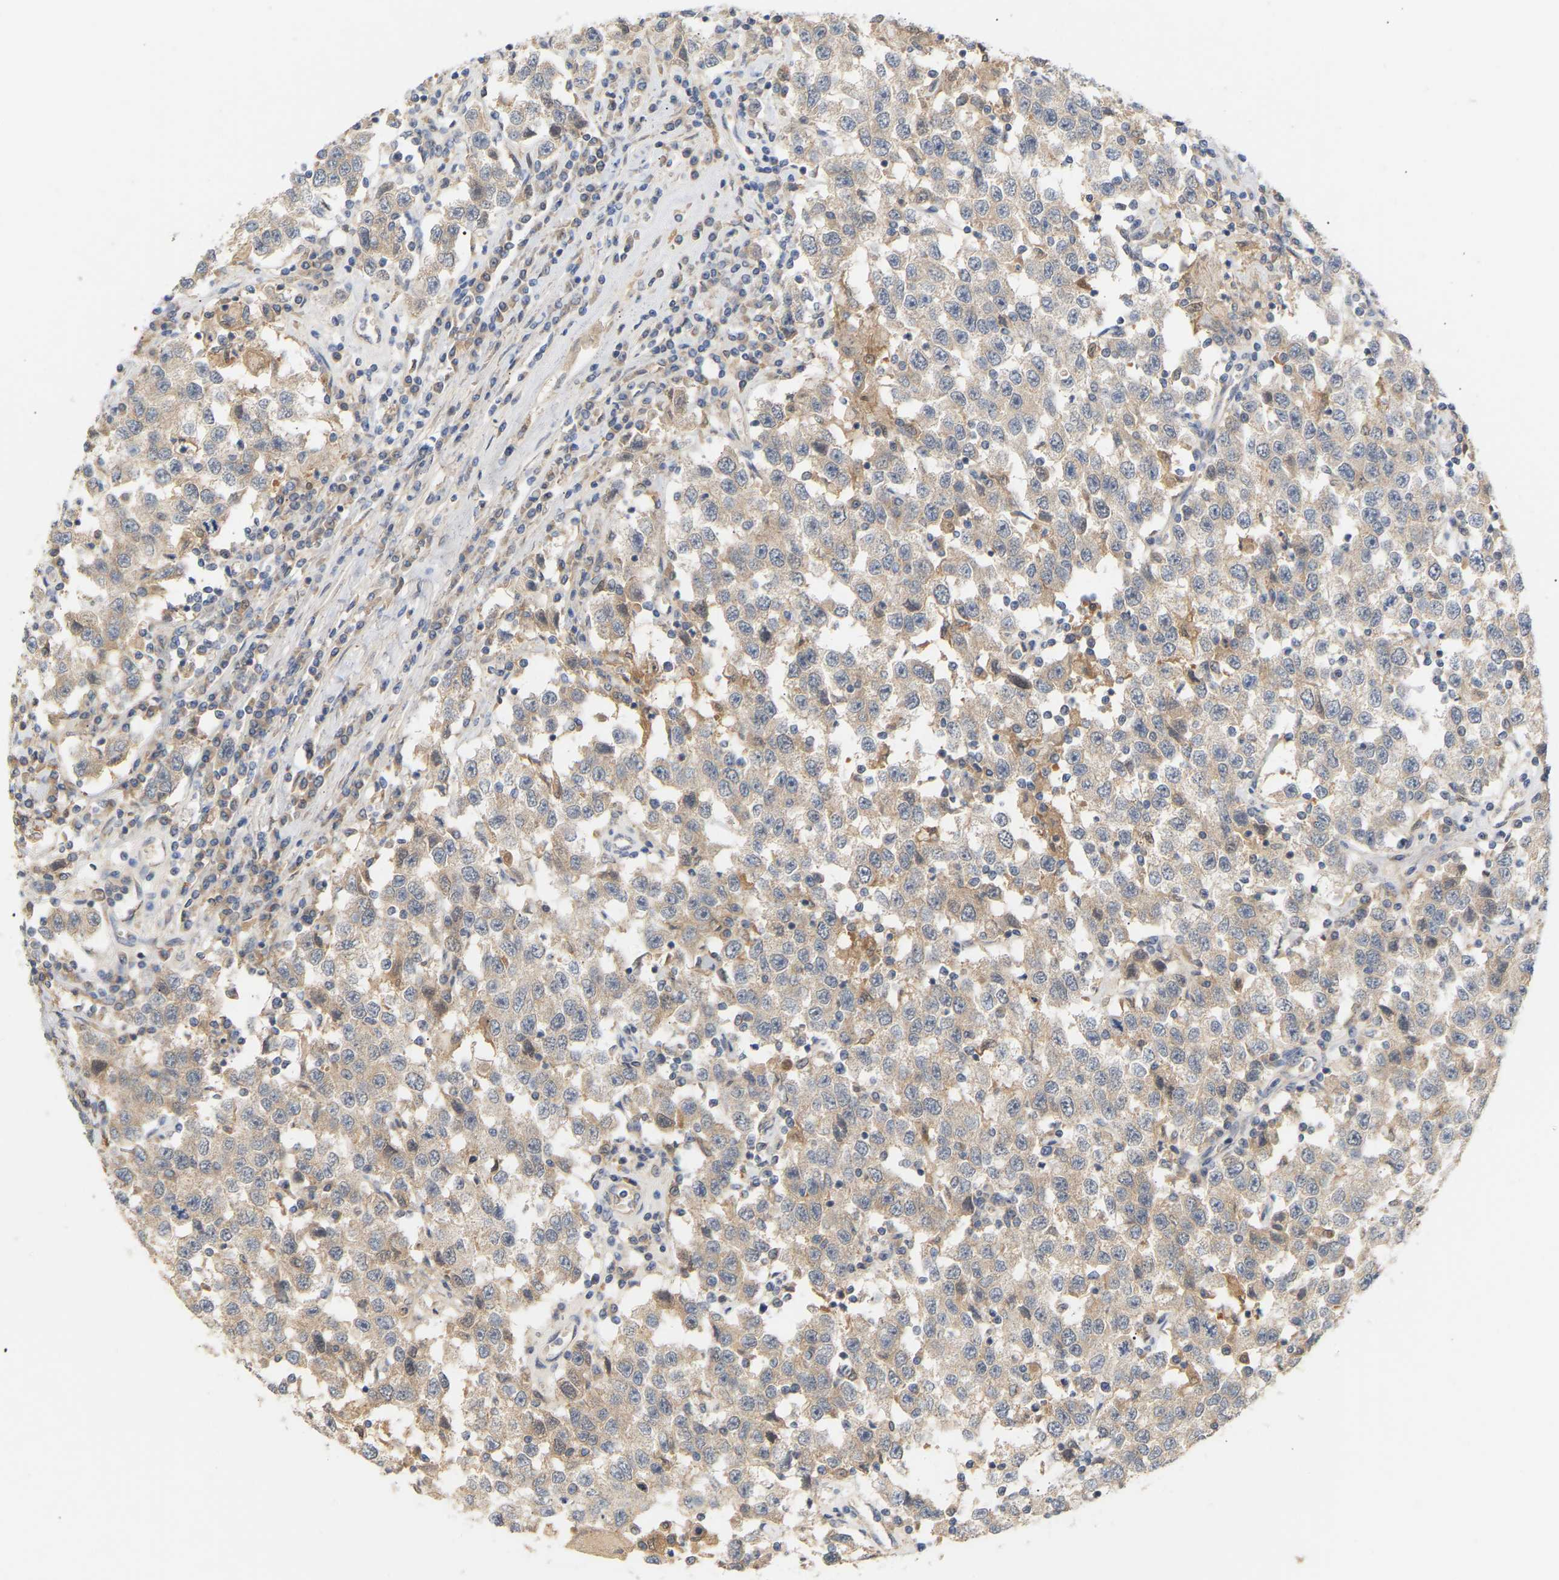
{"staining": {"intensity": "weak", "quantity": "25%-75%", "location": "cytoplasmic/membranous"}, "tissue": "testis cancer", "cell_type": "Tumor cells", "image_type": "cancer", "snomed": [{"axis": "morphology", "description": "Seminoma, NOS"}, {"axis": "topography", "description": "Testis"}], "caption": "Tumor cells demonstrate low levels of weak cytoplasmic/membranous expression in approximately 25%-75% of cells in human testis seminoma.", "gene": "TPMT", "patient": {"sex": "male", "age": 41}}